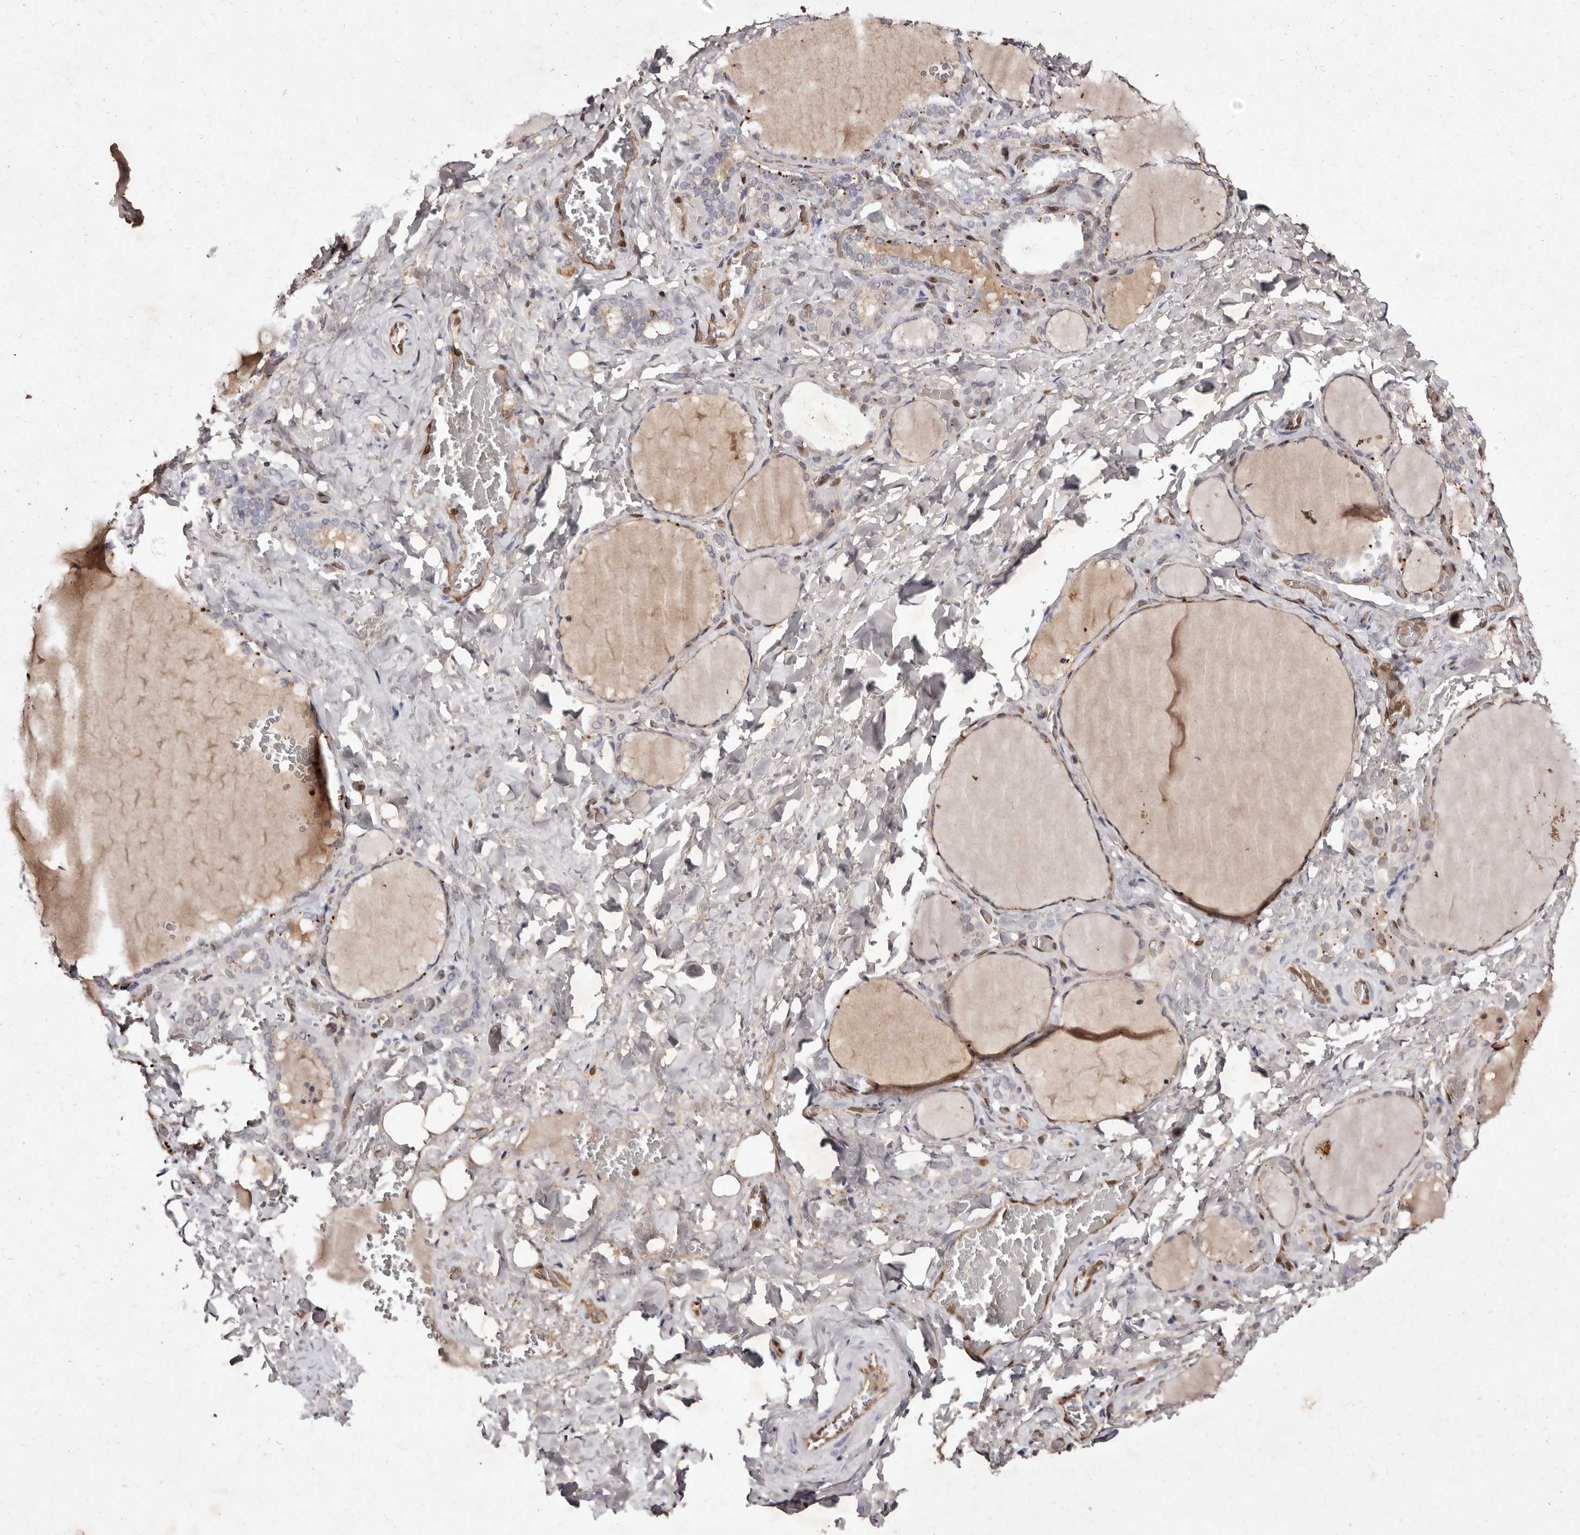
{"staining": {"intensity": "weak", "quantity": ">75%", "location": "cytoplasmic/membranous"}, "tissue": "thyroid gland", "cell_type": "Glandular cells", "image_type": "normal", "snomed": [{"axis": "morphology", "description": "Normal tissue, NOS"}, {"axis": "topography", "description": "Thyroid gland"}], "caption": "High-power microscopy captured an immunohistochemistry (IHC) histopathology image of normal thyroid gland, revealing weak cytoplasmic/membranous expression in approximately >75% of glandular cells.", "gene": "GIMAP4", "patient": {"sex": "female", "age": 22}}